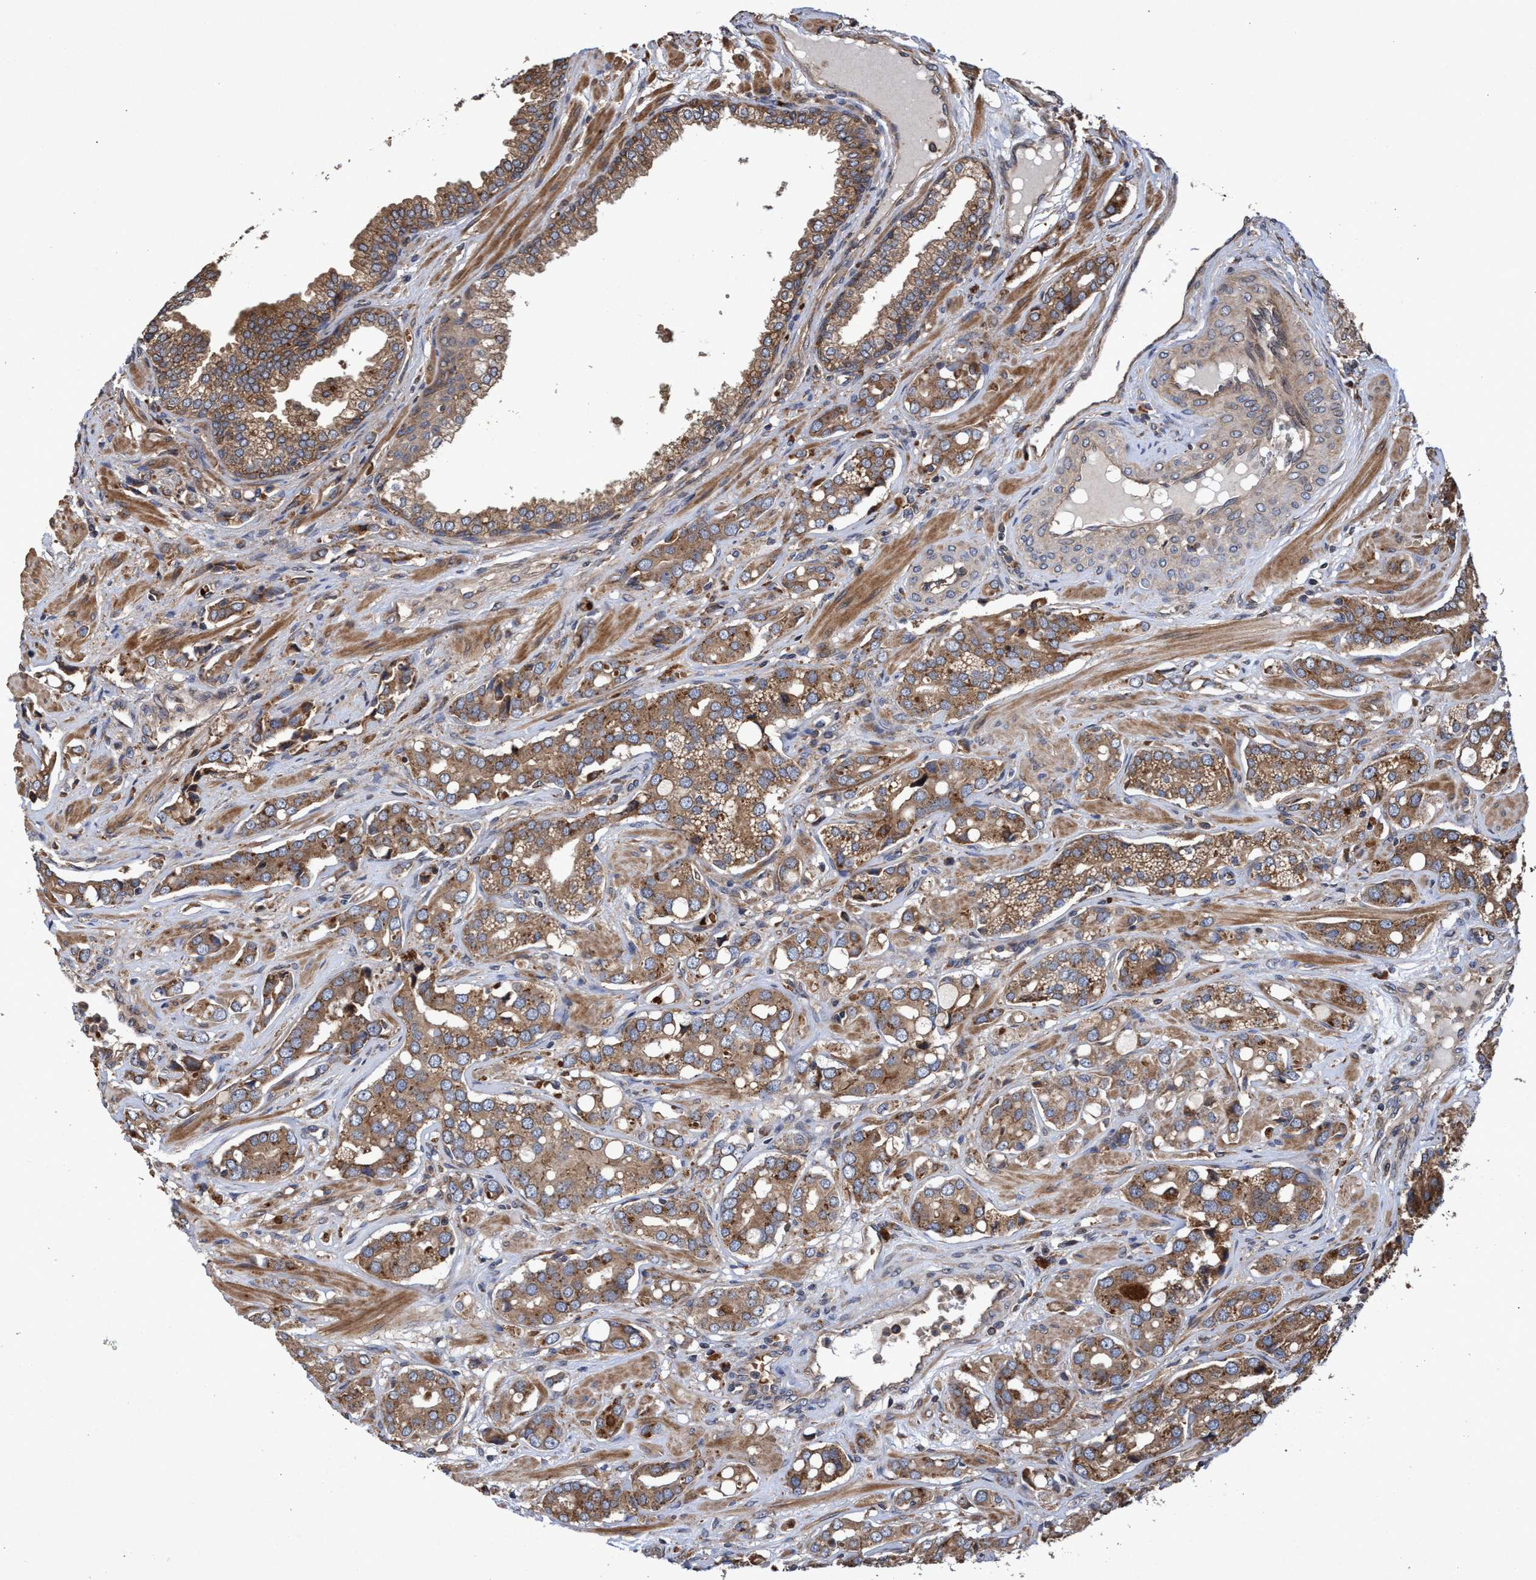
{"staining": {"intensity": "moderate", "quantity": ">75%", "location": "cytoplasmic/membranous"}, "tissue": "prostate cancer", "cell_type": "Tumor cells", "image_type": "cancer", "snomed": [{"axis": "morphology", "description": "Adenocarcinoma, High grade"}, {"axis": "topography", "description": "Prostate"}], "caption": "Immunohistochemistry of prostate cancer displays medium levels of moderate cytoplasmic/membranous expression in about >75% of tumor cells.", "gene": "CHMP6", "patient": {"sex": "male", "age": 52}}